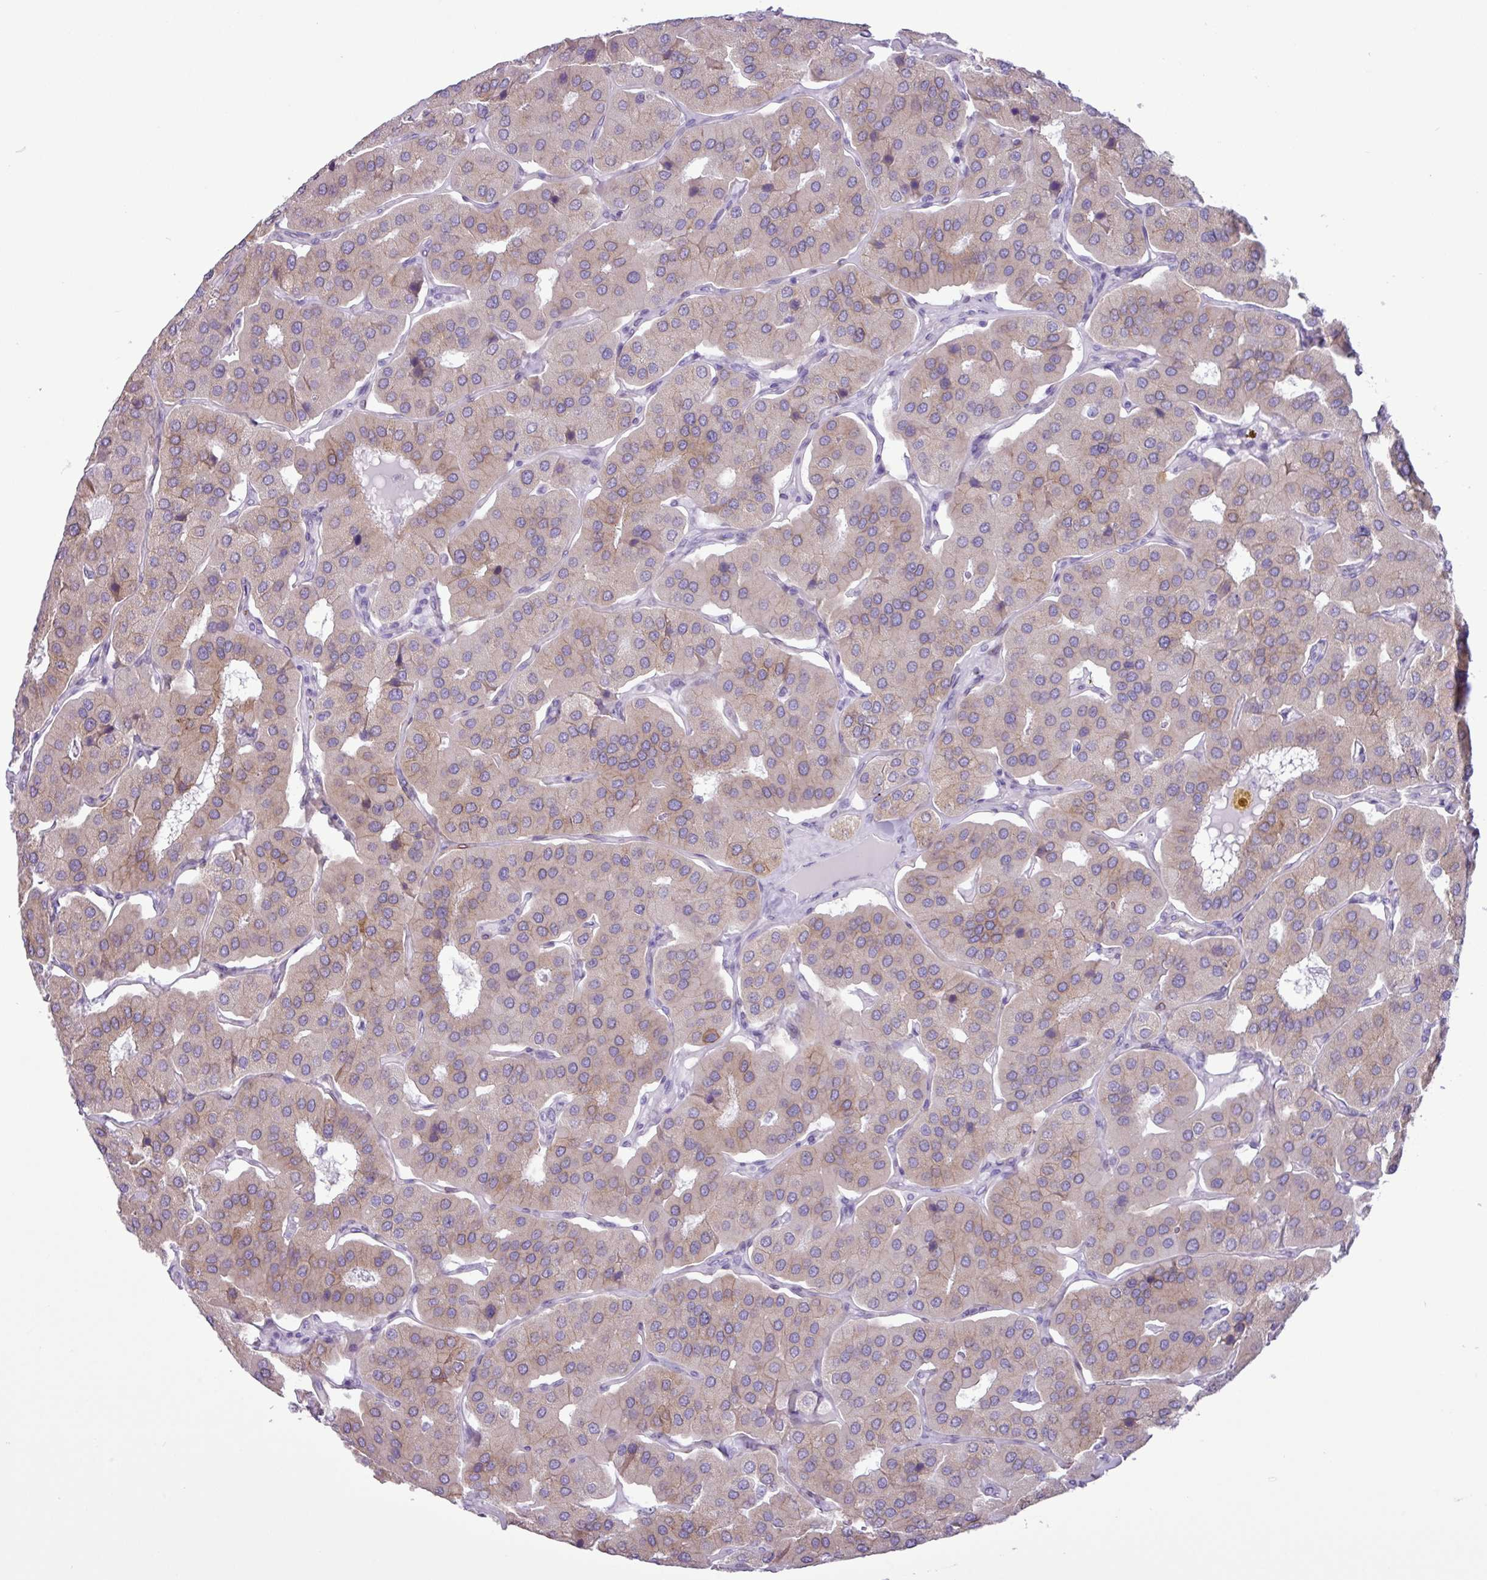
{"staining": {"intensity": "weak", "quantity": "25%-75%", "location": "cytoplasmic/membranous"}, "tissue": "parathyroid gland", "cell_type": "Glandular cells", "image_type": "normal", "snomed": [{"axis": "morphology", "description": "Normal tissue, NOS"}, {"axis": "morphology", "description": "Adenoma, NOS"}, {"axis": "topography", "description": "Parathyroid gland"}], "caption": "Protein positivity by IHC exhibits weak cytoplasmic/membranous expression in about 25%-75% of glandular cells in unremarkable parathyroid gland. (Stains: DAB (3,3'-diaminobenzidine) in brown, nuclei in blue, Microscopy: brightfield microscopy at high magnification).", "gene": "SLC38A1", "patient": {"sex": "female", "age": 86}}